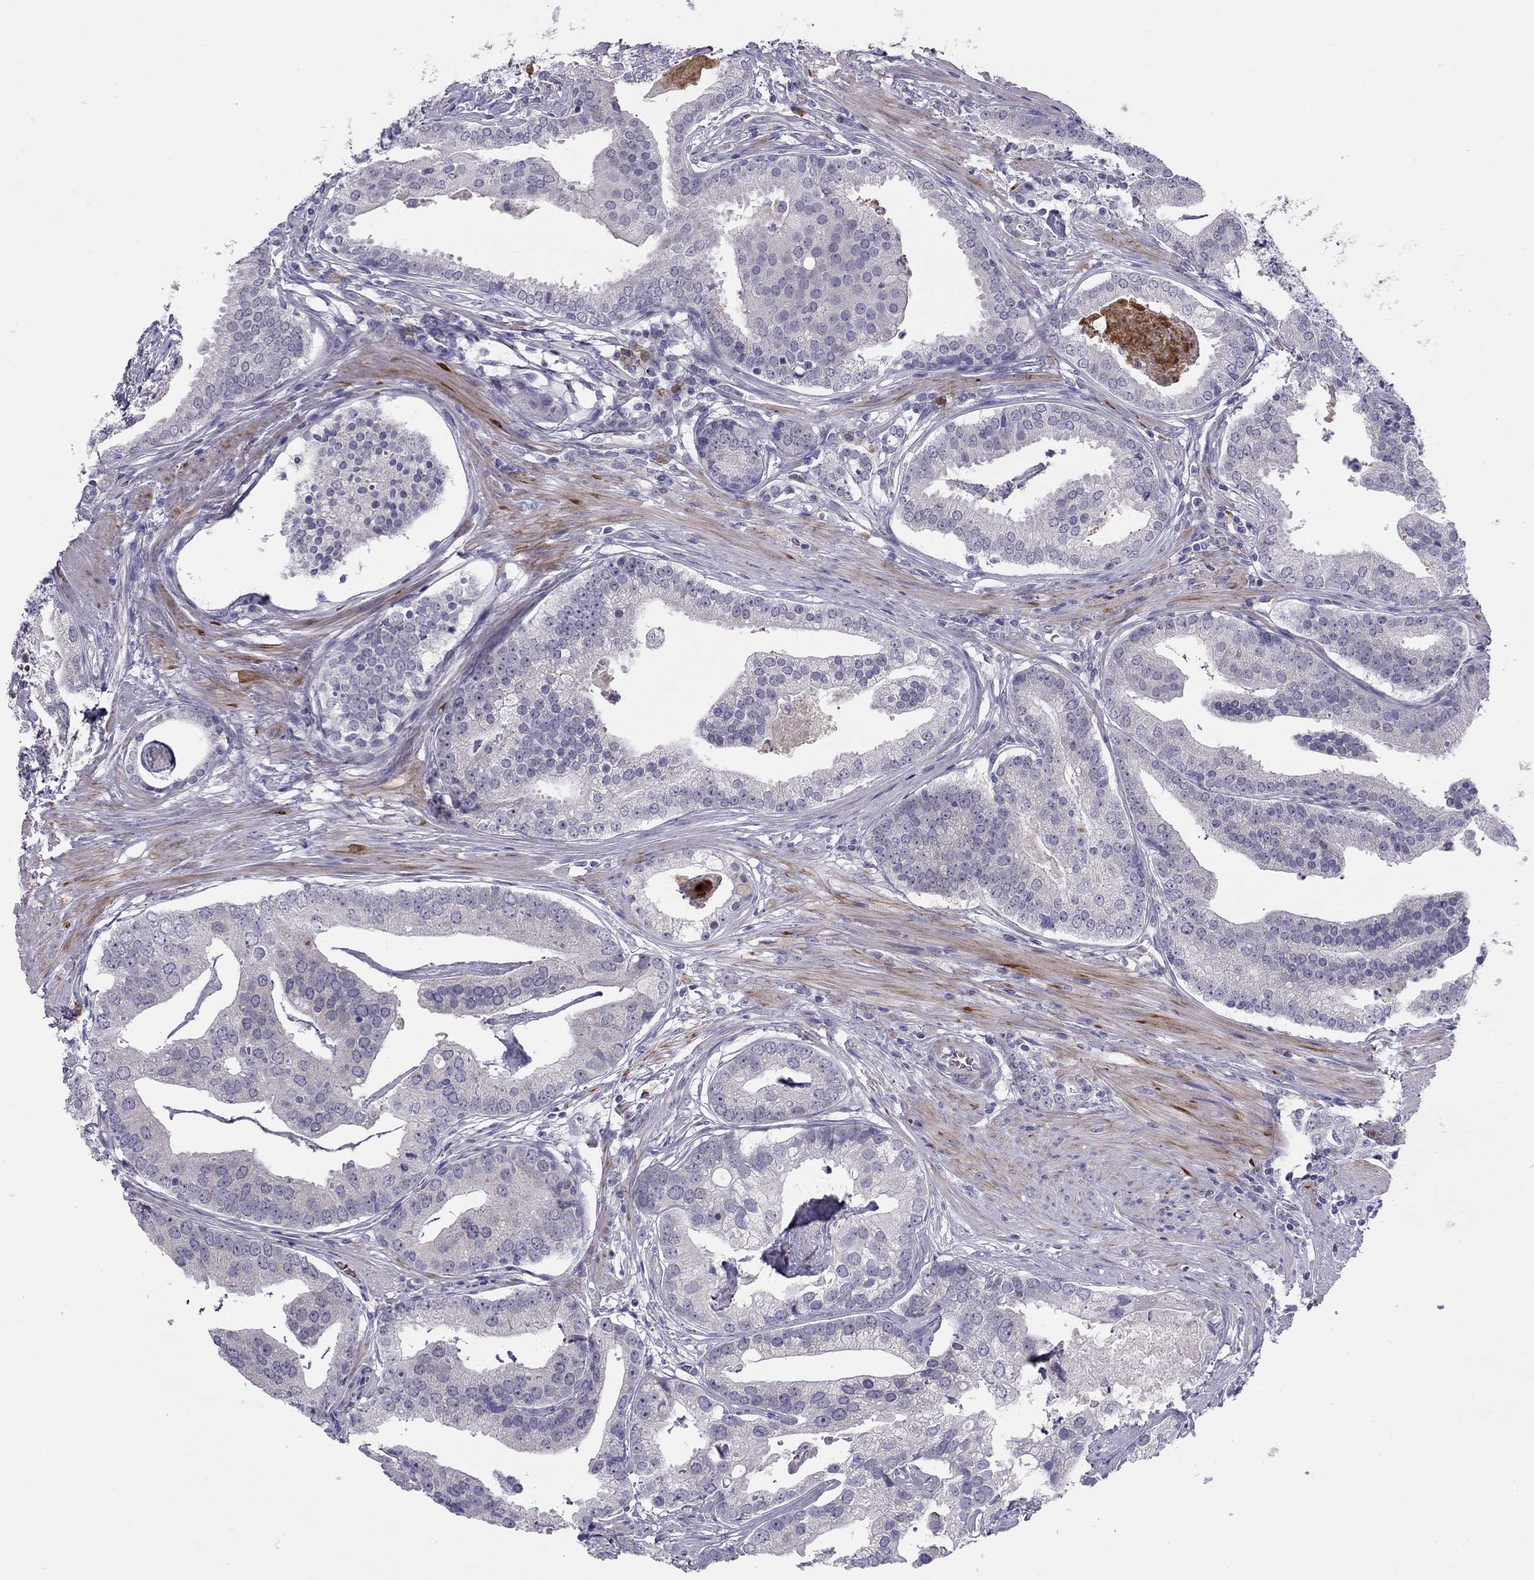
{"staining": {"intensity": "negative", "quantity": "none", "location": "none"}, "tissue": "prostate cancer", "cell_type": "Tumor cells", "image_type": "cancer", "snomed": [{"axis": "morphology", "description": "Adenocarcinoma, NOS"}, {"axis": "topography", "description": "Prostate and seminal vesicle, NOS"}, {"axis": "topography", "description": "Prostate"}], "caption": "An immunohistochemistry micrograph of prostate adenocarcinoma is shown. There is no staining in tumor cells of prostate adenocarcinoma.", "gene": "FRMD1", "patient": {"sex": "male", "age": 44}}